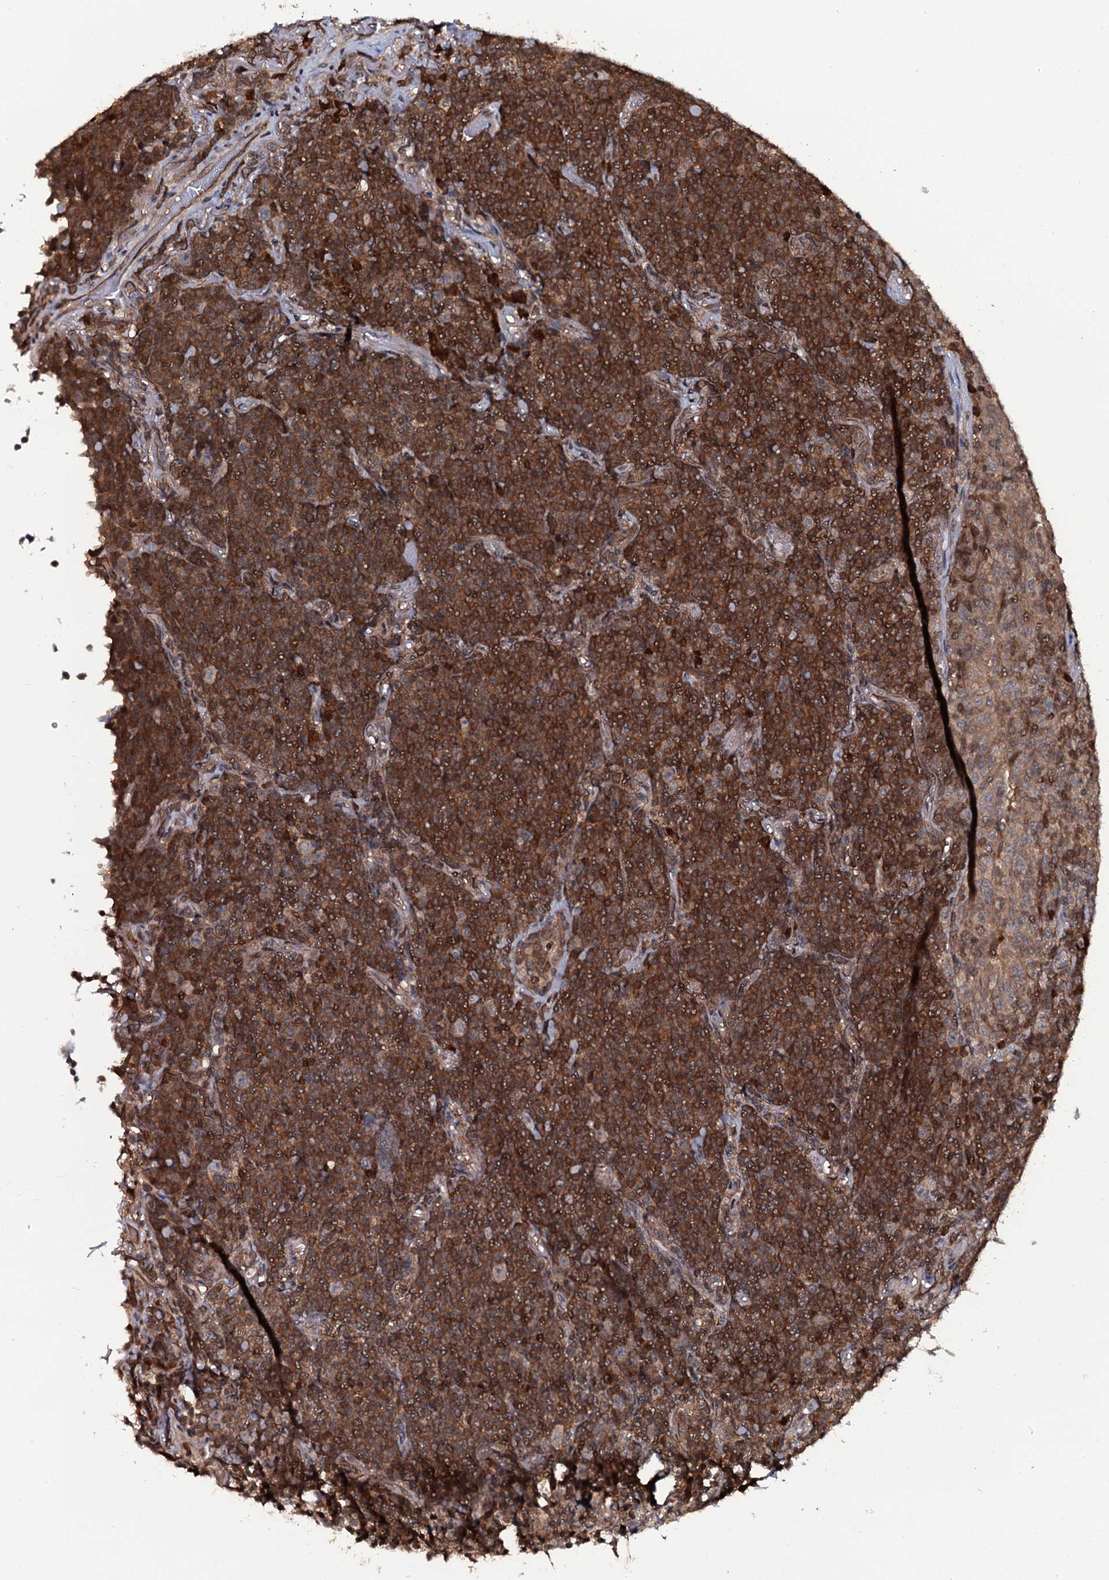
{"staining": {"intensity": "moderate", "quantity": ">75%", "location": "cytoplasmic/membranous"}, "tissue": "lymphoma", "cell_type": "Tumor cells", "image_type": "cancer", "snomed": [{"axis": "morphology", "description": "Malignant lymphoma, non-Hodgkin's type, Low grade"}, {"axis": "topography", "description": "Lung"}], "caption": "The micrograph shows immunohistochemical staining of malignant lymphoma, non-Hodgkin's type (low-grade). There is moderate cytoplasmic/membranous staining is seen in approximately >75% of tumor cells.", "gene": "HDDC3", "patient": {"sex": "female", "age": 71}}